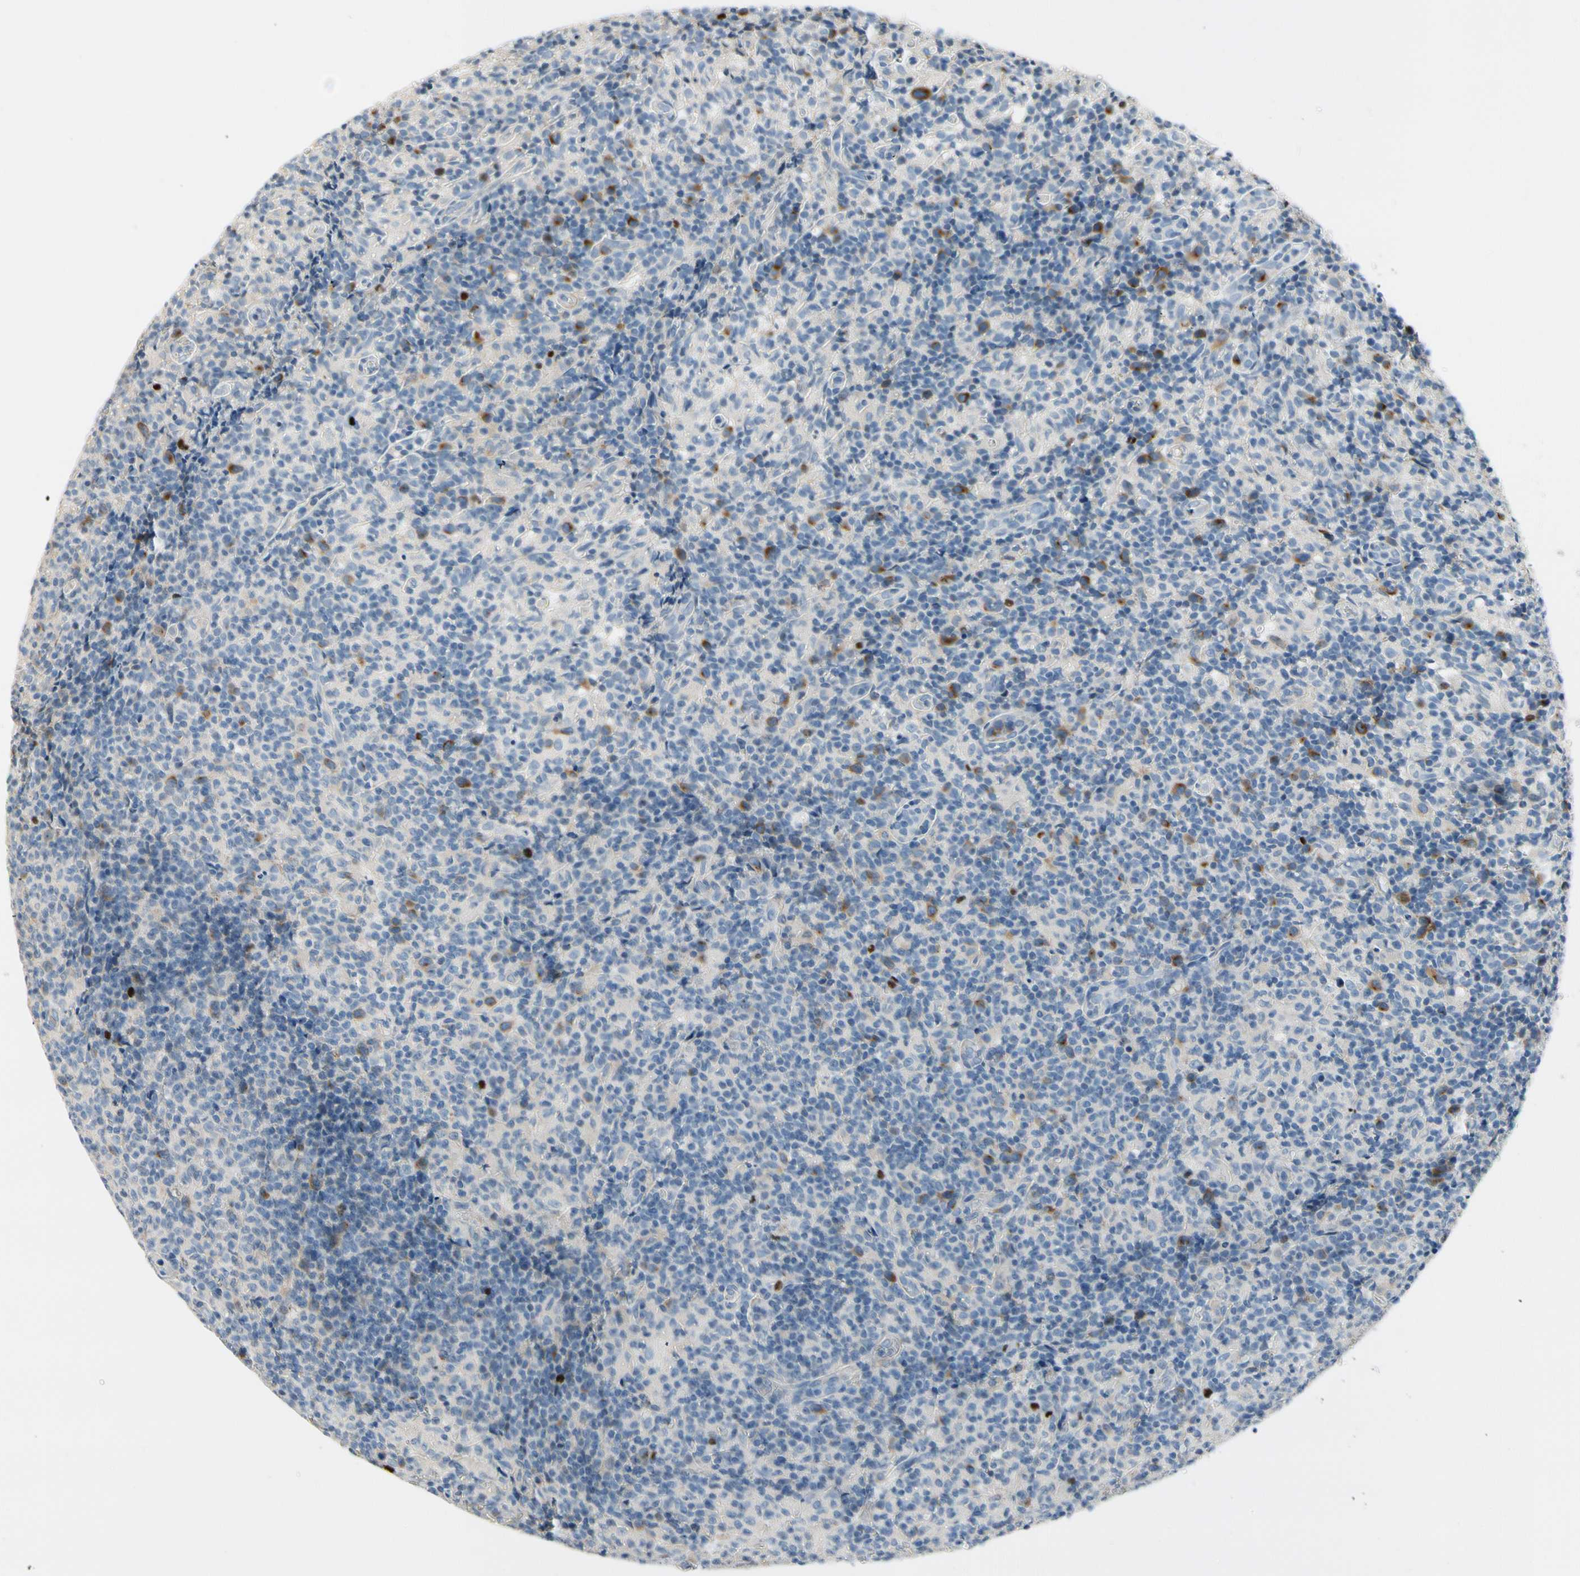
{"staining": {"intensity": "moderate", "quantity": "<25%", "location": "cytoplasmic/membranous"}, "tissue": "lymph node", "cell_type": "Germinal center cells", "image_type": "normal", "snomed": [{"axis": "morphology", "description": "Normal tissue, NOS"}, {"axis": "morphology", "description": "Inflammation, NOS"}, {"axis": "topography", "description": "Lymph node"}], "caption": "Immunohistochemistry (IHC) micrograph of benign lymph node: human lymph node stained using IHC displays low levels of moderate protein expression localized specifically in the cytoplasmic/membranous of germinal center cells, appearing as a cytoplasmic/membranous brown color.", "gene": "CKAP2", "patient": {"sex": "male", "age": 55}}